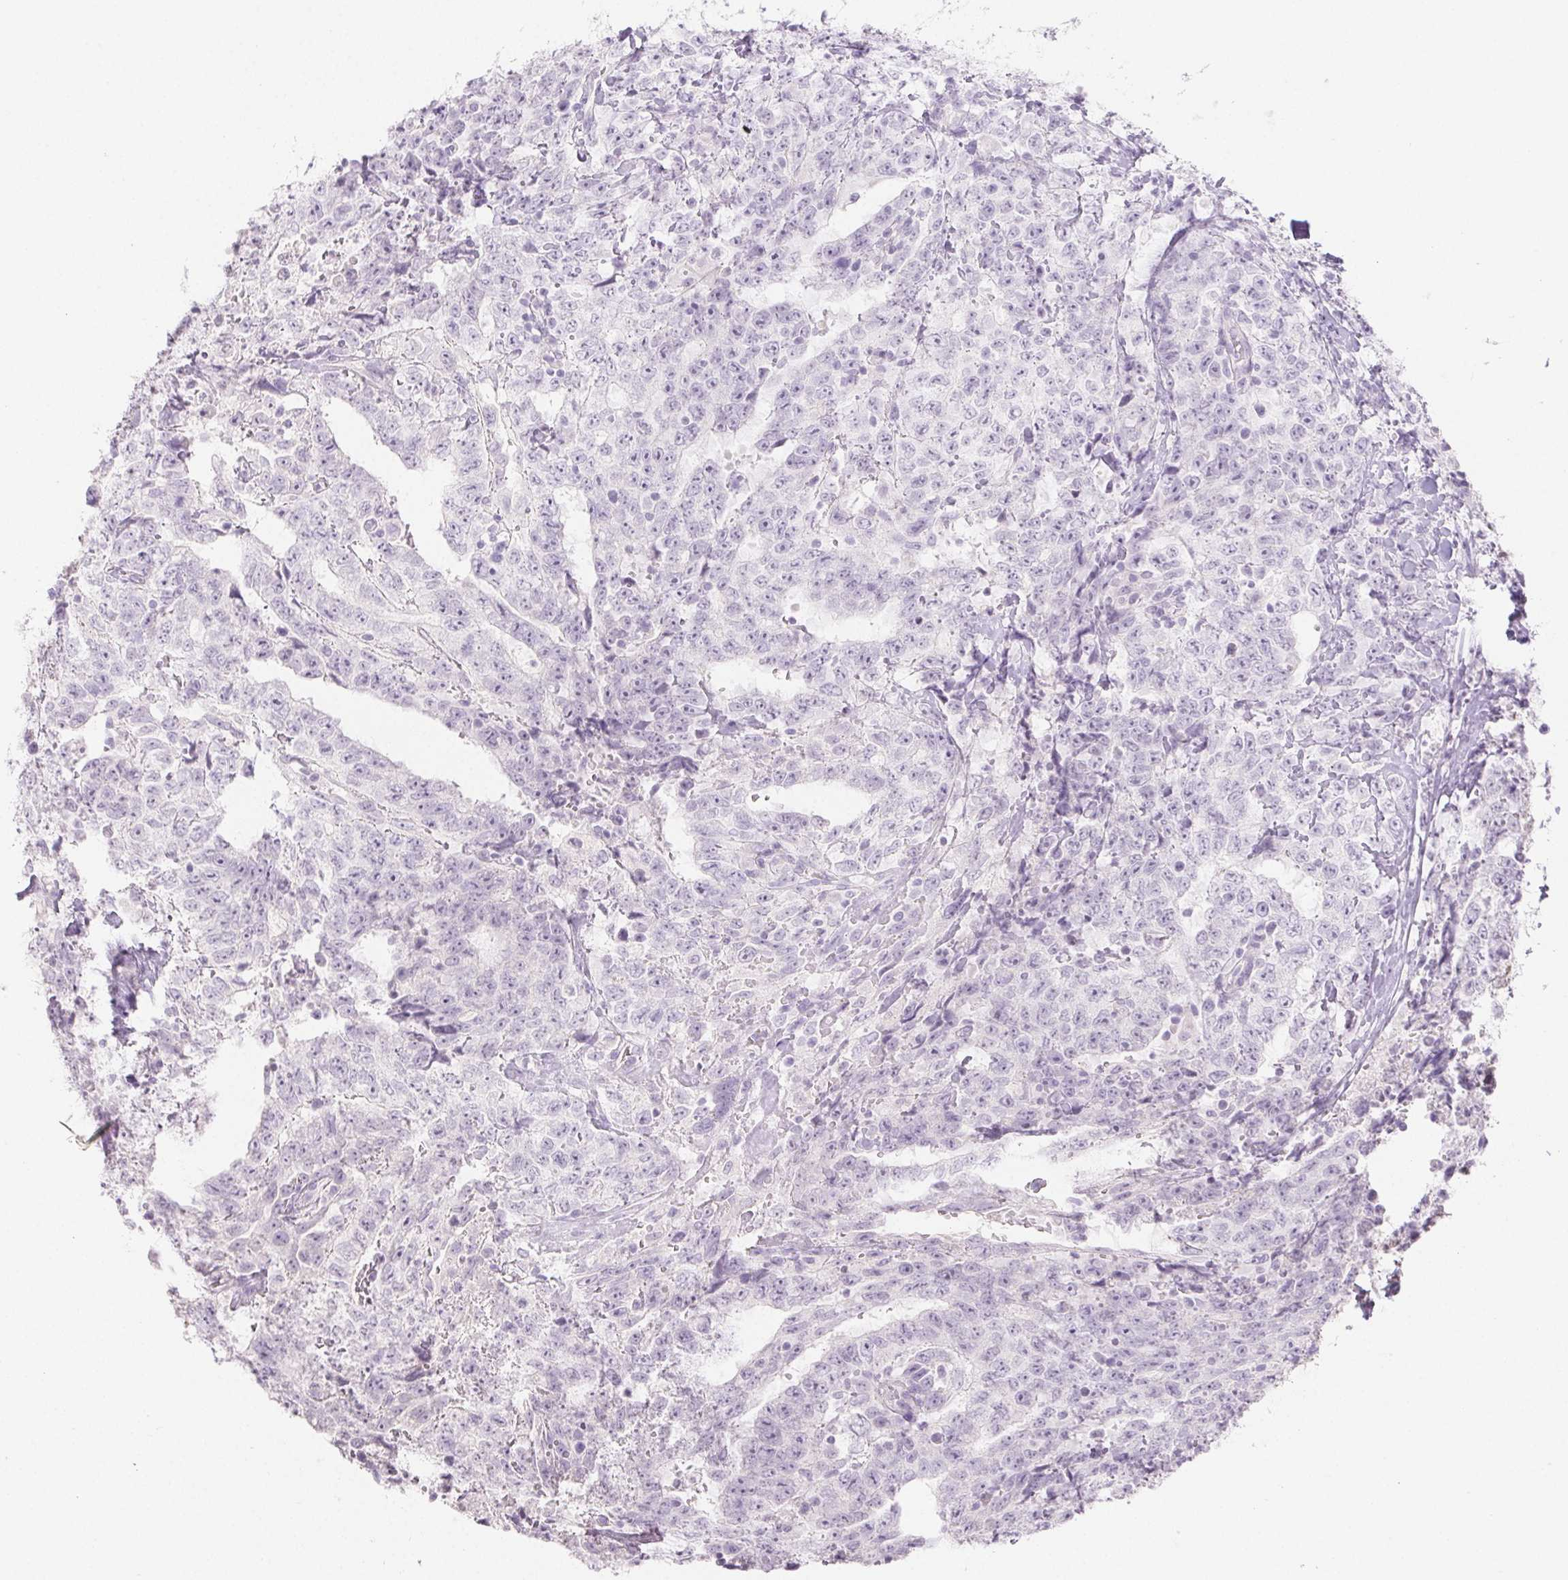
{"staining": {"intensity": "negative", "quantity": "none", "location": "none"}, "tissue": "testis cancer", "cell_type": "Tumor cells", "image_type": "cancer", "snomed": [{"axis": "morphology", "description": "Carcinoma, Embryonal, NOS"}, {"axis": "topography", "description": "Testis"}], "caption": "Immunohistochemistry (IHC) image of human testis cancer stained for a protein (brown), which exhibits no positivity in tumor cells. (Brightfield microscopy of DAB immunohistochemistry (IHC) at high magnification).", "gene": "PI3", "patient": {"sex": "male", "age": 24}}